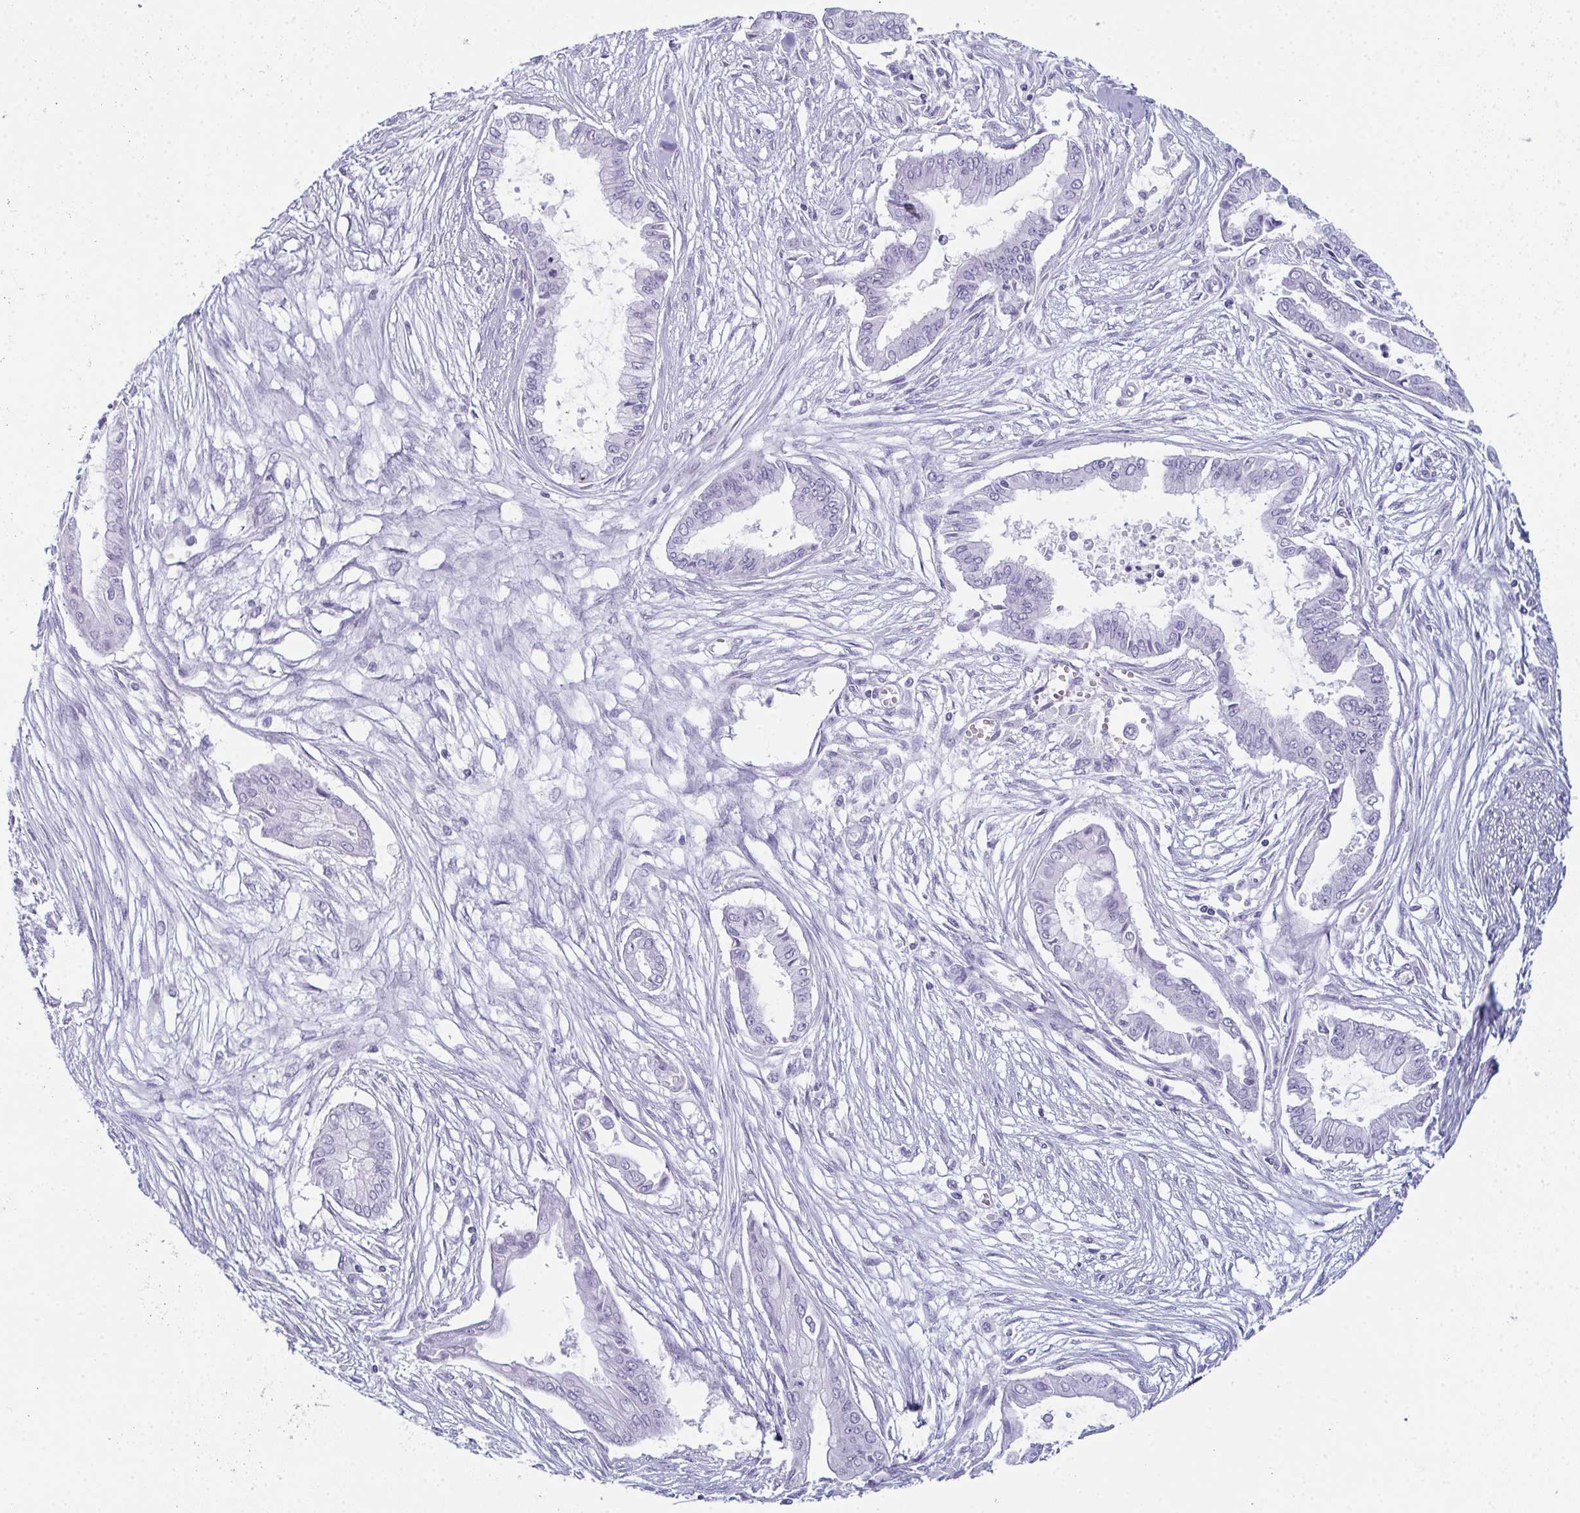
{"staining": {"intensity": "negative", "quantity": "none", "location": "none"}, "tissue": "pancreatic cancer", "cell_type": "Tumor cells", "image_type": "cancer", "snomed": [{"axis": "morphology", "description": "Adenocarcinoma, NOS"}, {"axis": "topography", "description": "Pancreas"}], "caption": "This photomicrograph is of pancreatic cancer (adenocarcinoma) stained with IHC to label a protein in brown with the nuclei are counter-stained blue. There is no positivity in tumor cells. Nuclei are stained in blue.", "gene": "ENKUR", "patient": {"sex": "female", "age": 68}}